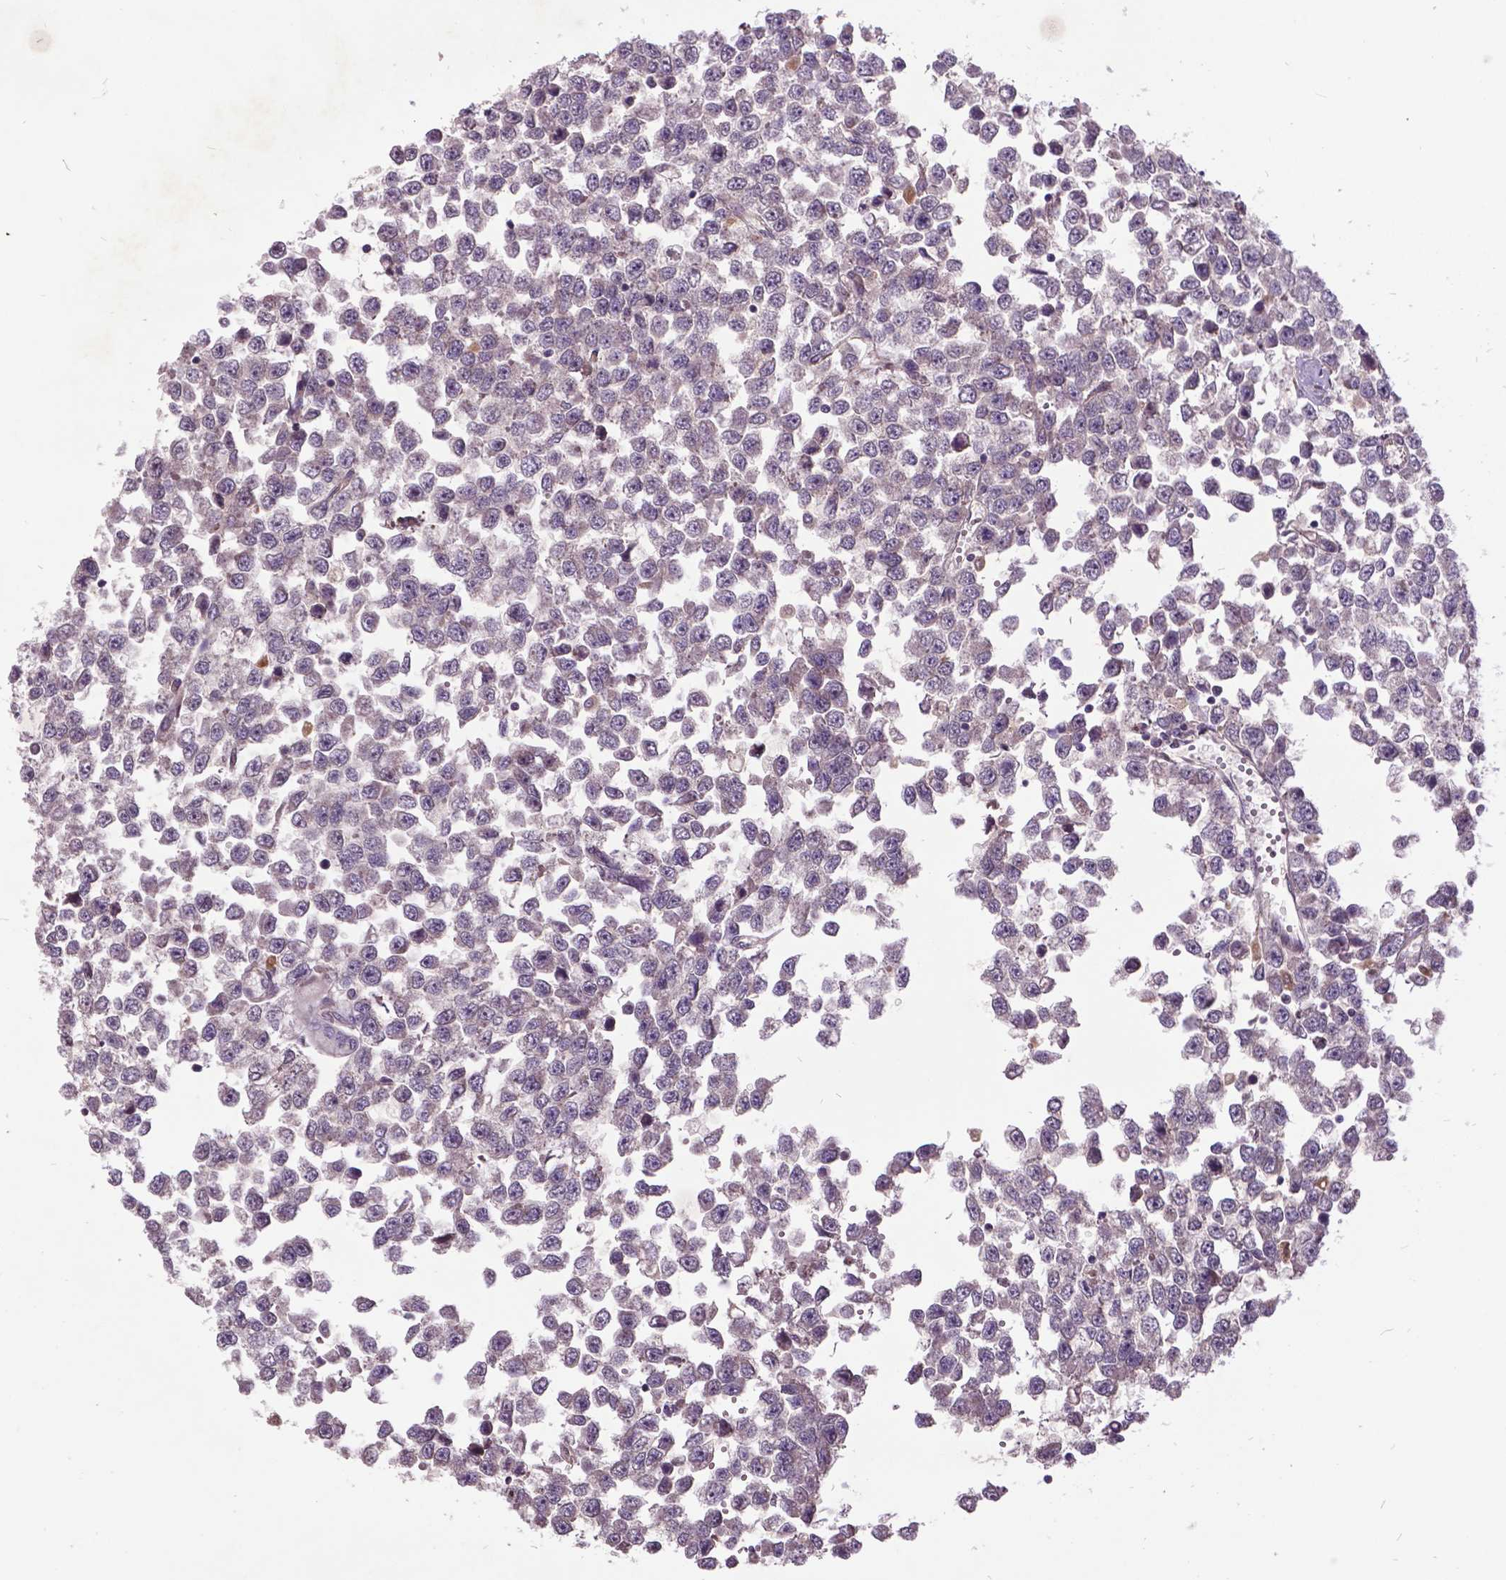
{"staining": {"intensity": "negative", "quantity": "none", "location": "none"}, "tissue": "testis cancer", "cell_type": "Tumor cells", "image_type": "cancer", "snomed": [{"axis": "morphology", "description": "Normal tissue, NOS"}, {"axis": "morphology", "description": "Seminoma, NOS"}, {"axis": "topography", "description": "Testis"}, {"axis": "topography", "description": "Epididymis"}], "caption": "The immunohistochemistry image has no significant expression in tumor cells of testis cancer (seminoma) tissue.", "gene": "AP1S3", "patient": {"sex": "male", "age": 34}}